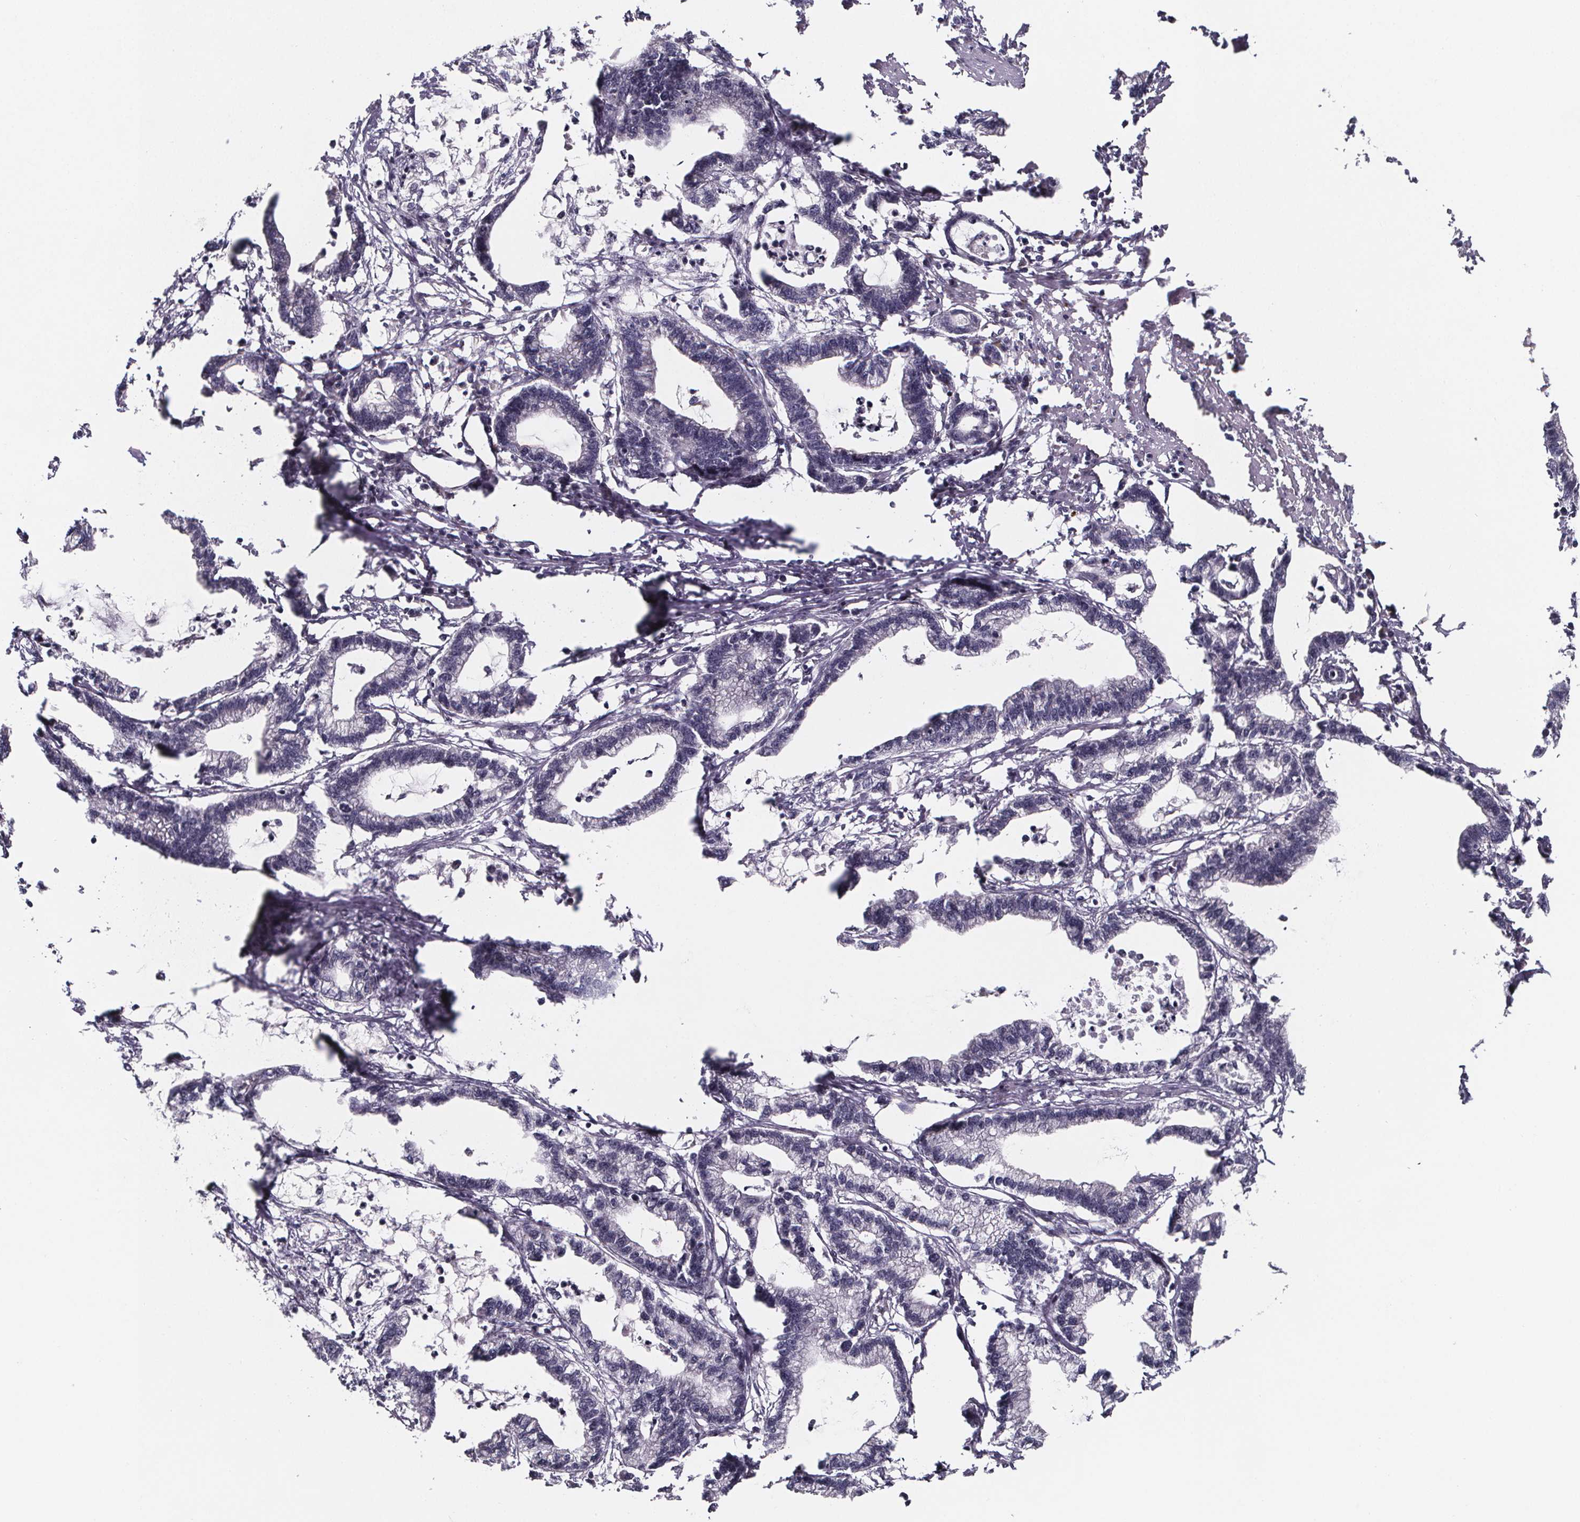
{"staining": {"intensity": "negative", "quantity": "none", "location": "none"}, "tissue": "stomach cancer", "cell_type": "Tumor cells", "image_type": "cancer", "snomed": [{"axis": "morphology", "description": "Adenocarcinoma, NOS"}, {"axis": "topography", "description": "Stomach"}], "caption": "IHC micrograph of neoplastic tissue: stomach cancer (adenocarcinoma) stained with DAB reveals no significant protein expression in tumor cells.", "gene": "NDST1", "patient": {"sex": "male", "age": 83}}